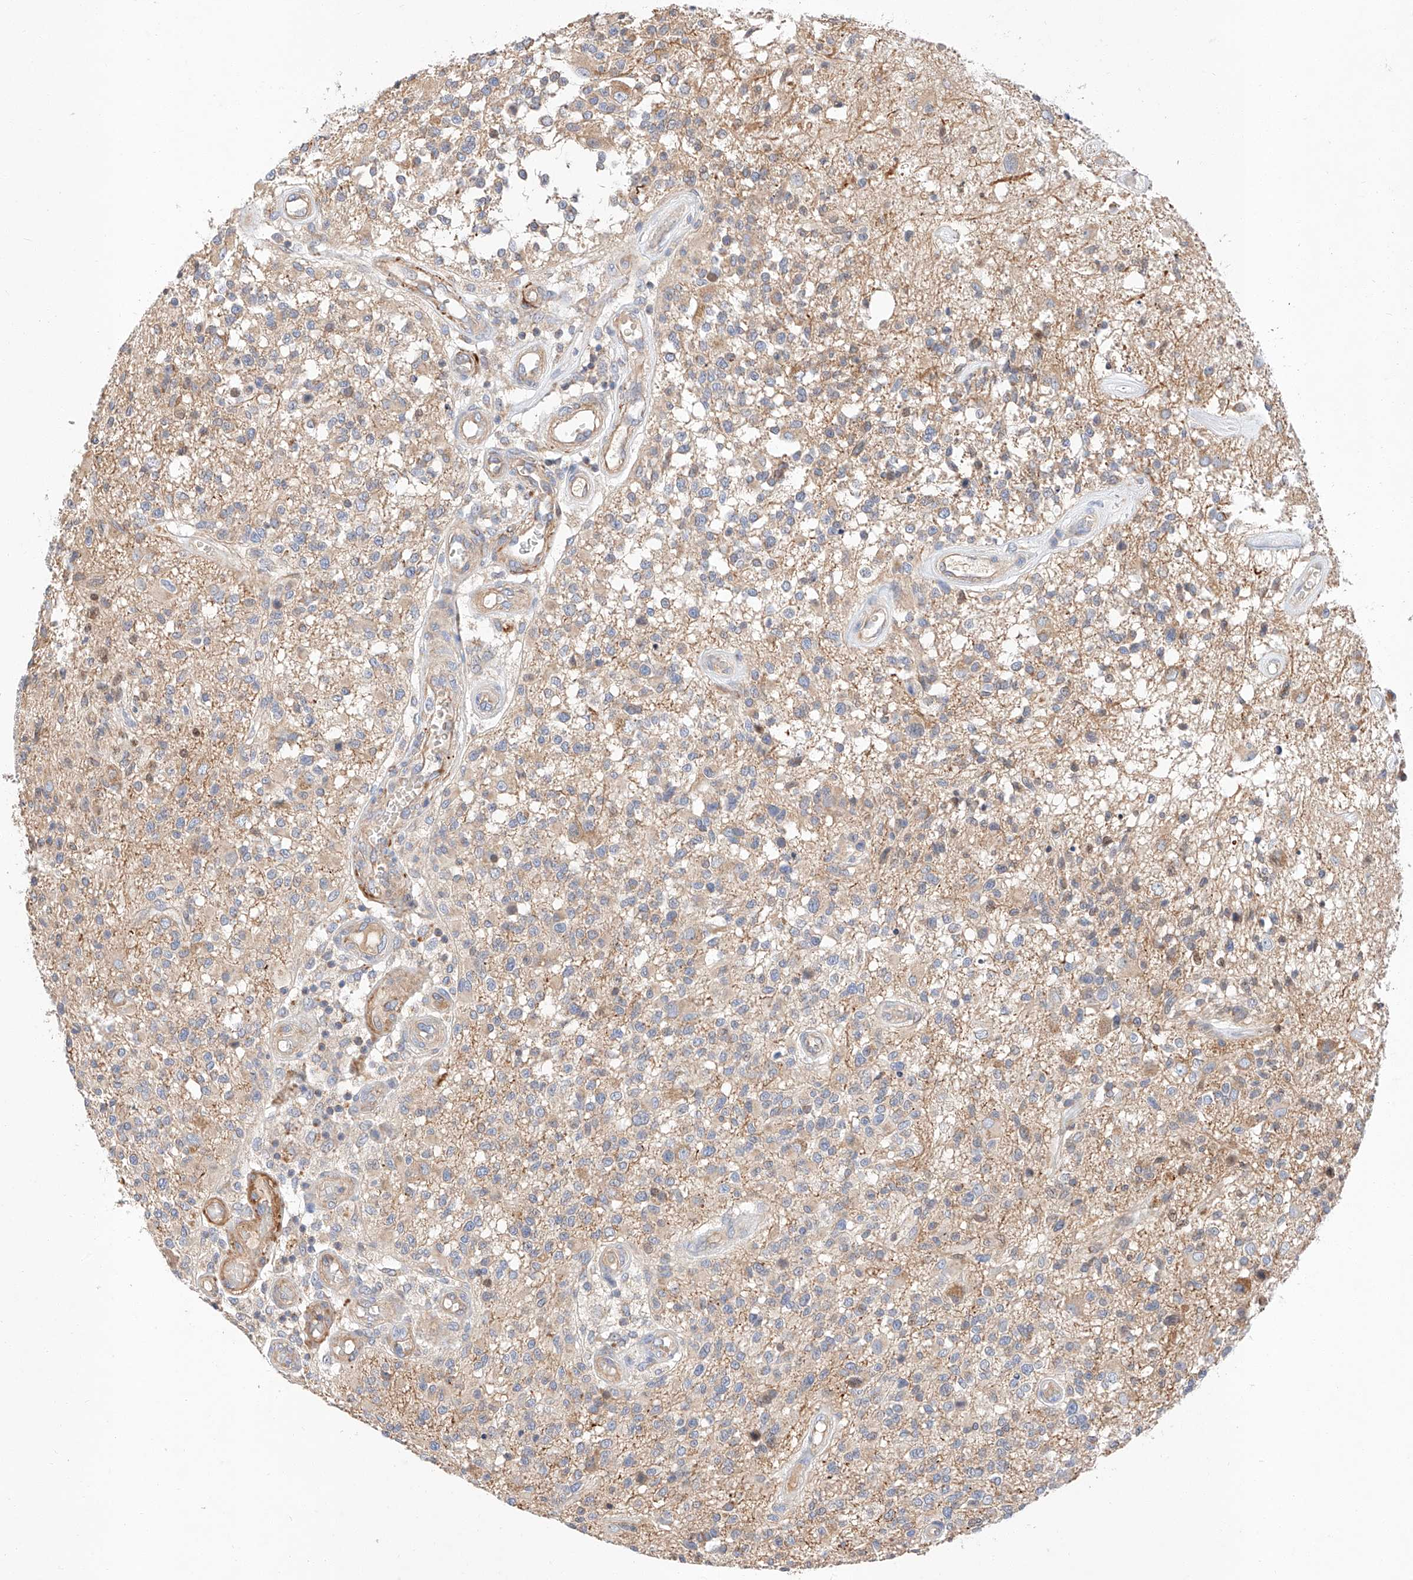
{"staining": {"intensity": "weak", "quantity": "<25%", "location": "cytoplasmic/membranous"}, "tissue": "glioma", "cell_type": "Tumor cells", "image_type": "cancer", "snomed": [{"axis": "morphology", "description": "Glioma, malignant, High grade"}, {"axis": "morphology", "description": "Glioblastoma, NOS"}, {"axis": "topography", "description": "Brain"}], "caption": "Immunohistochemistry (IHC) of human glioma reveals no positivity in tumor cells. Nuclei are stained in blue.", "gene": "C6orf118", "patient": {"sex": "male", "age": 60}}